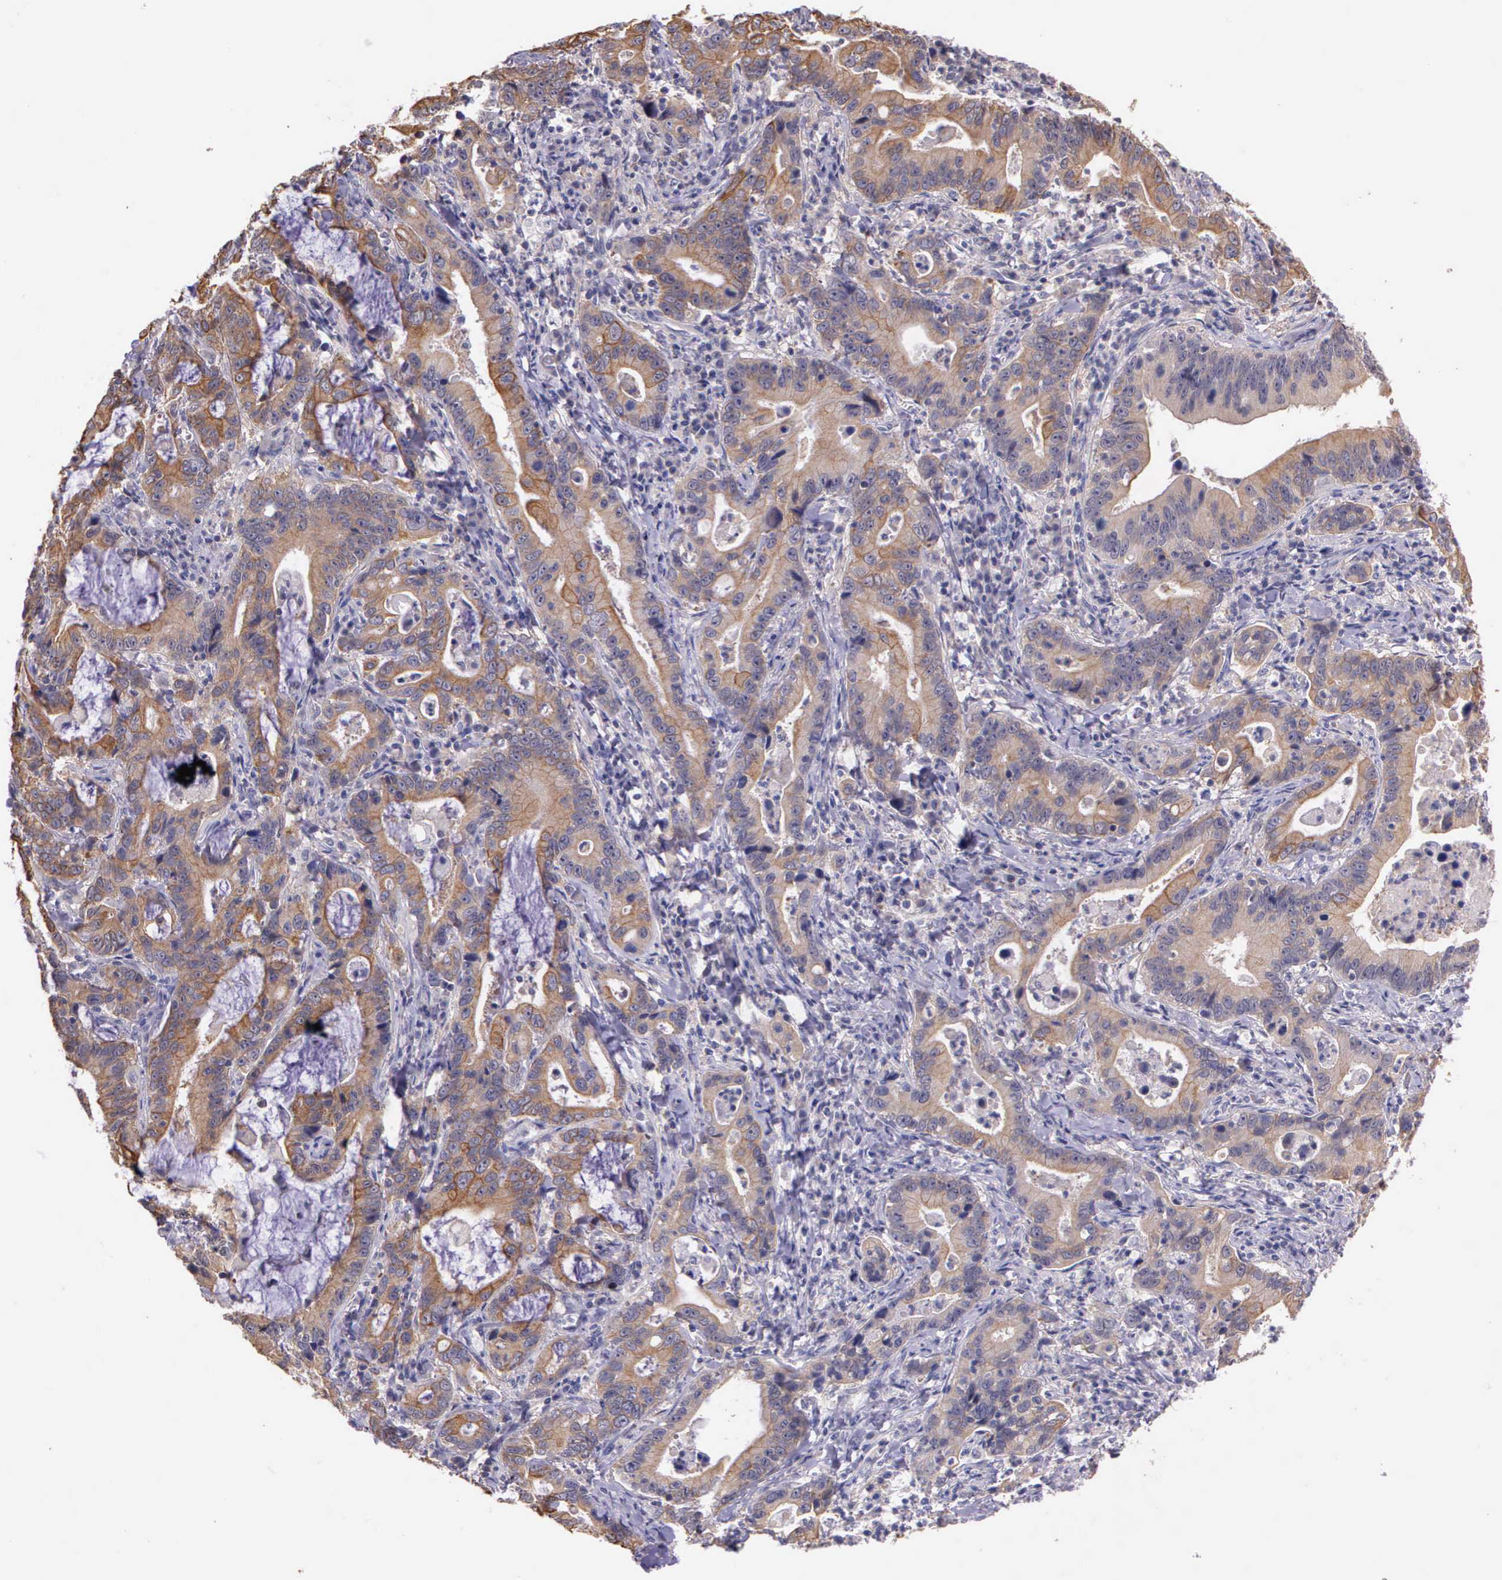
{"staining": {"intensity": "weak", "quantity": ">75%", "location": "cytoplasmic/membranous"}, "tissue": "stomach cancer", "cell_type": "Tumor cells", "image_type": "cancer", "snomed": [{"axis": "morphology", "description": "Adenocarcinoma, NOS"}, {"axis": "topography", "description": "Stomach, upper"}], "caption": "IHC micrograph of human stomach cancer (adenocarcinoma) stained for a protein (brown), which displays low levels of weak cytoplasmic/membranous expression in approximately >75% of tumor cells.", "gene": "IGBP1", "patient": {"sex": "male", "age": 63}}